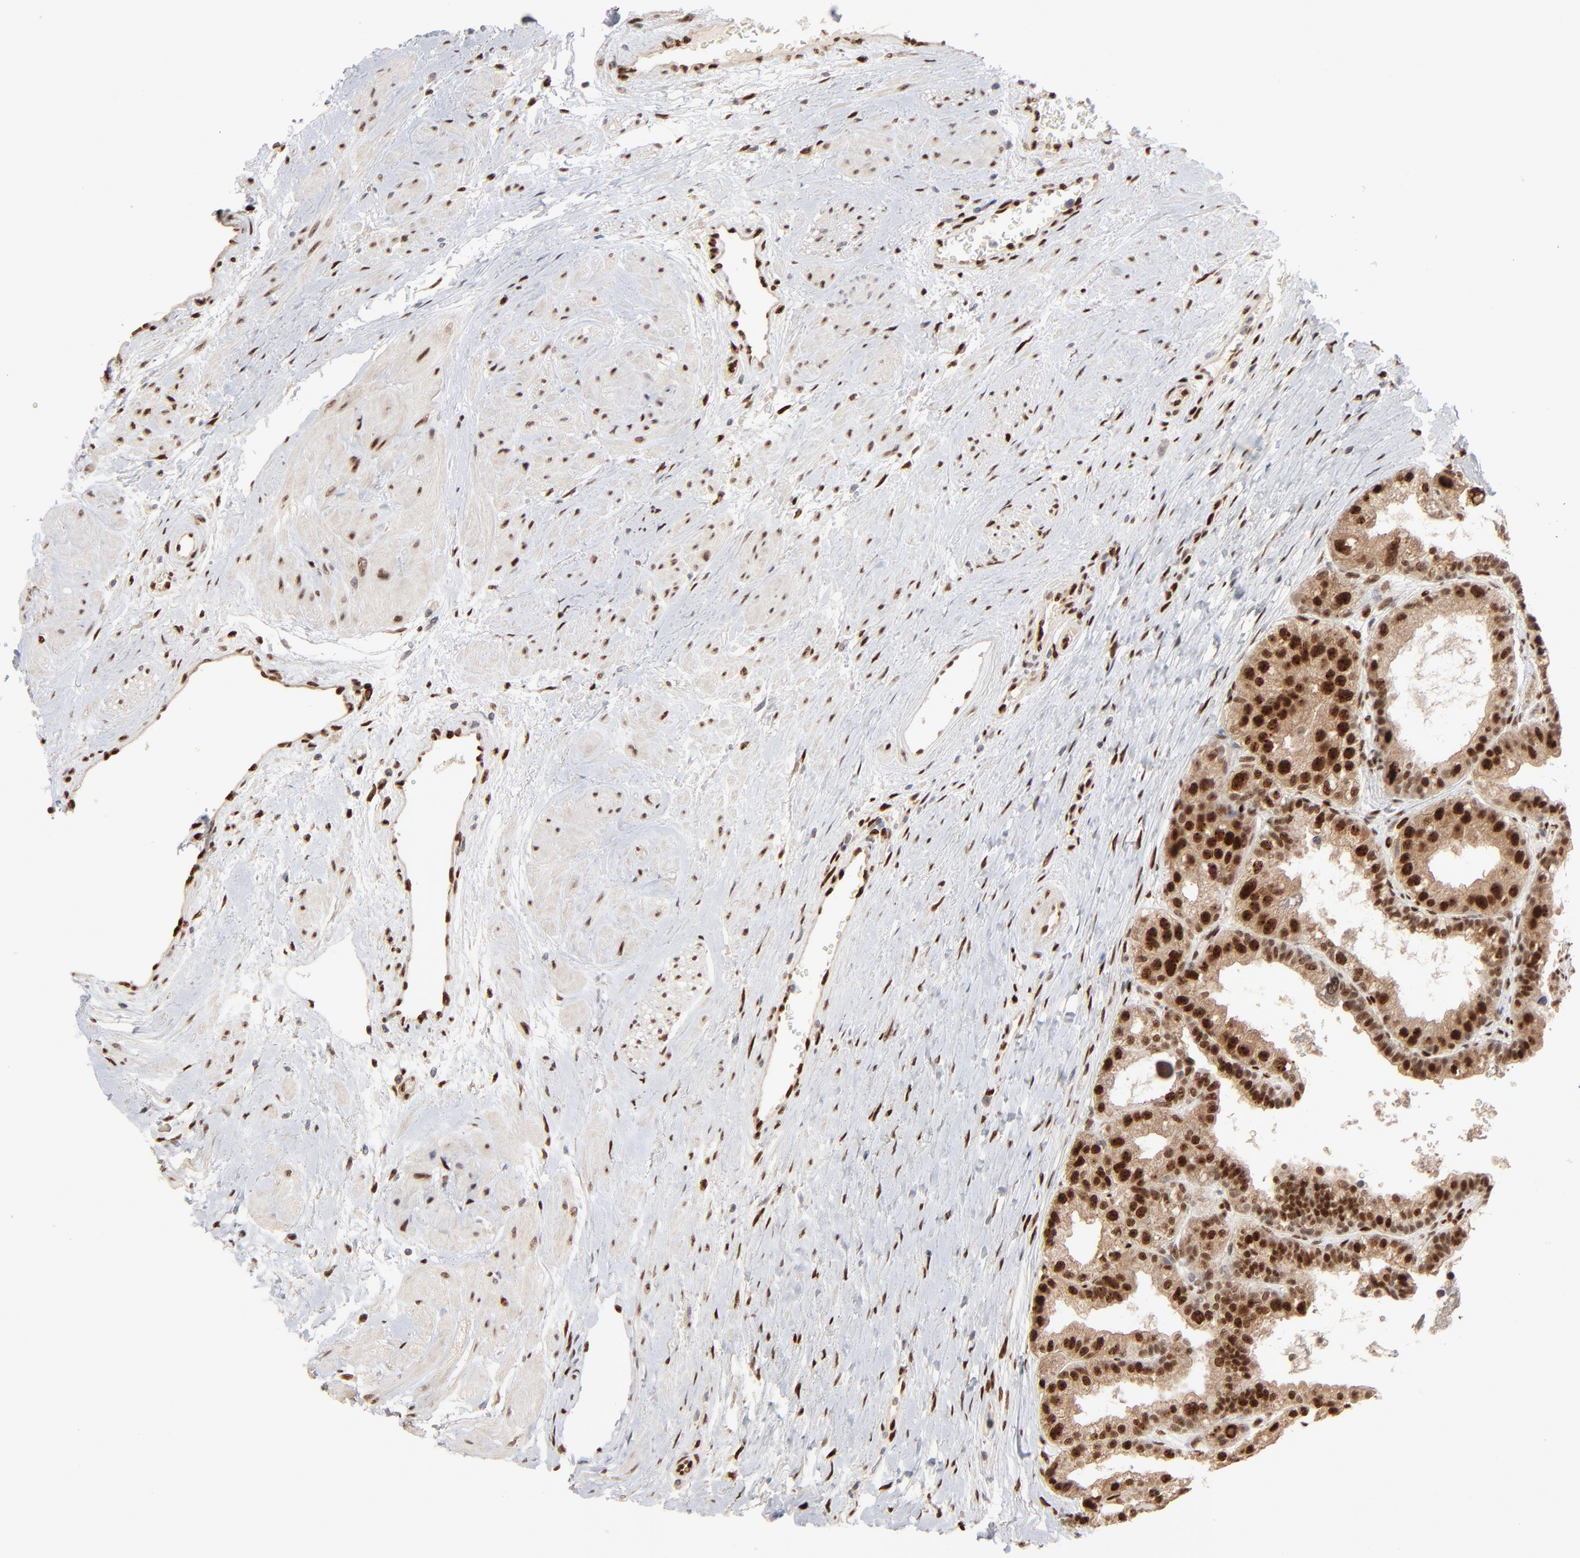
{"staining": {"intensity": "strong", "quantity": ">75%", "location": "nuclear"}, "tissue": "prostate", "cell_type": "Glandular cells", "image_type": "normal", "snomed": [{"axis": "morphology", "description": "Normal tissue, NOS"}, {"axis": "topography", "description": "Prostate"}], "caption": "DAB immunohistochemical staining of benign human prostate displays strong nuclear protein staining in approximately >75% of glandular cells.", "gene": "NFIB", "patient": {"sex": "male", "age": 60}}